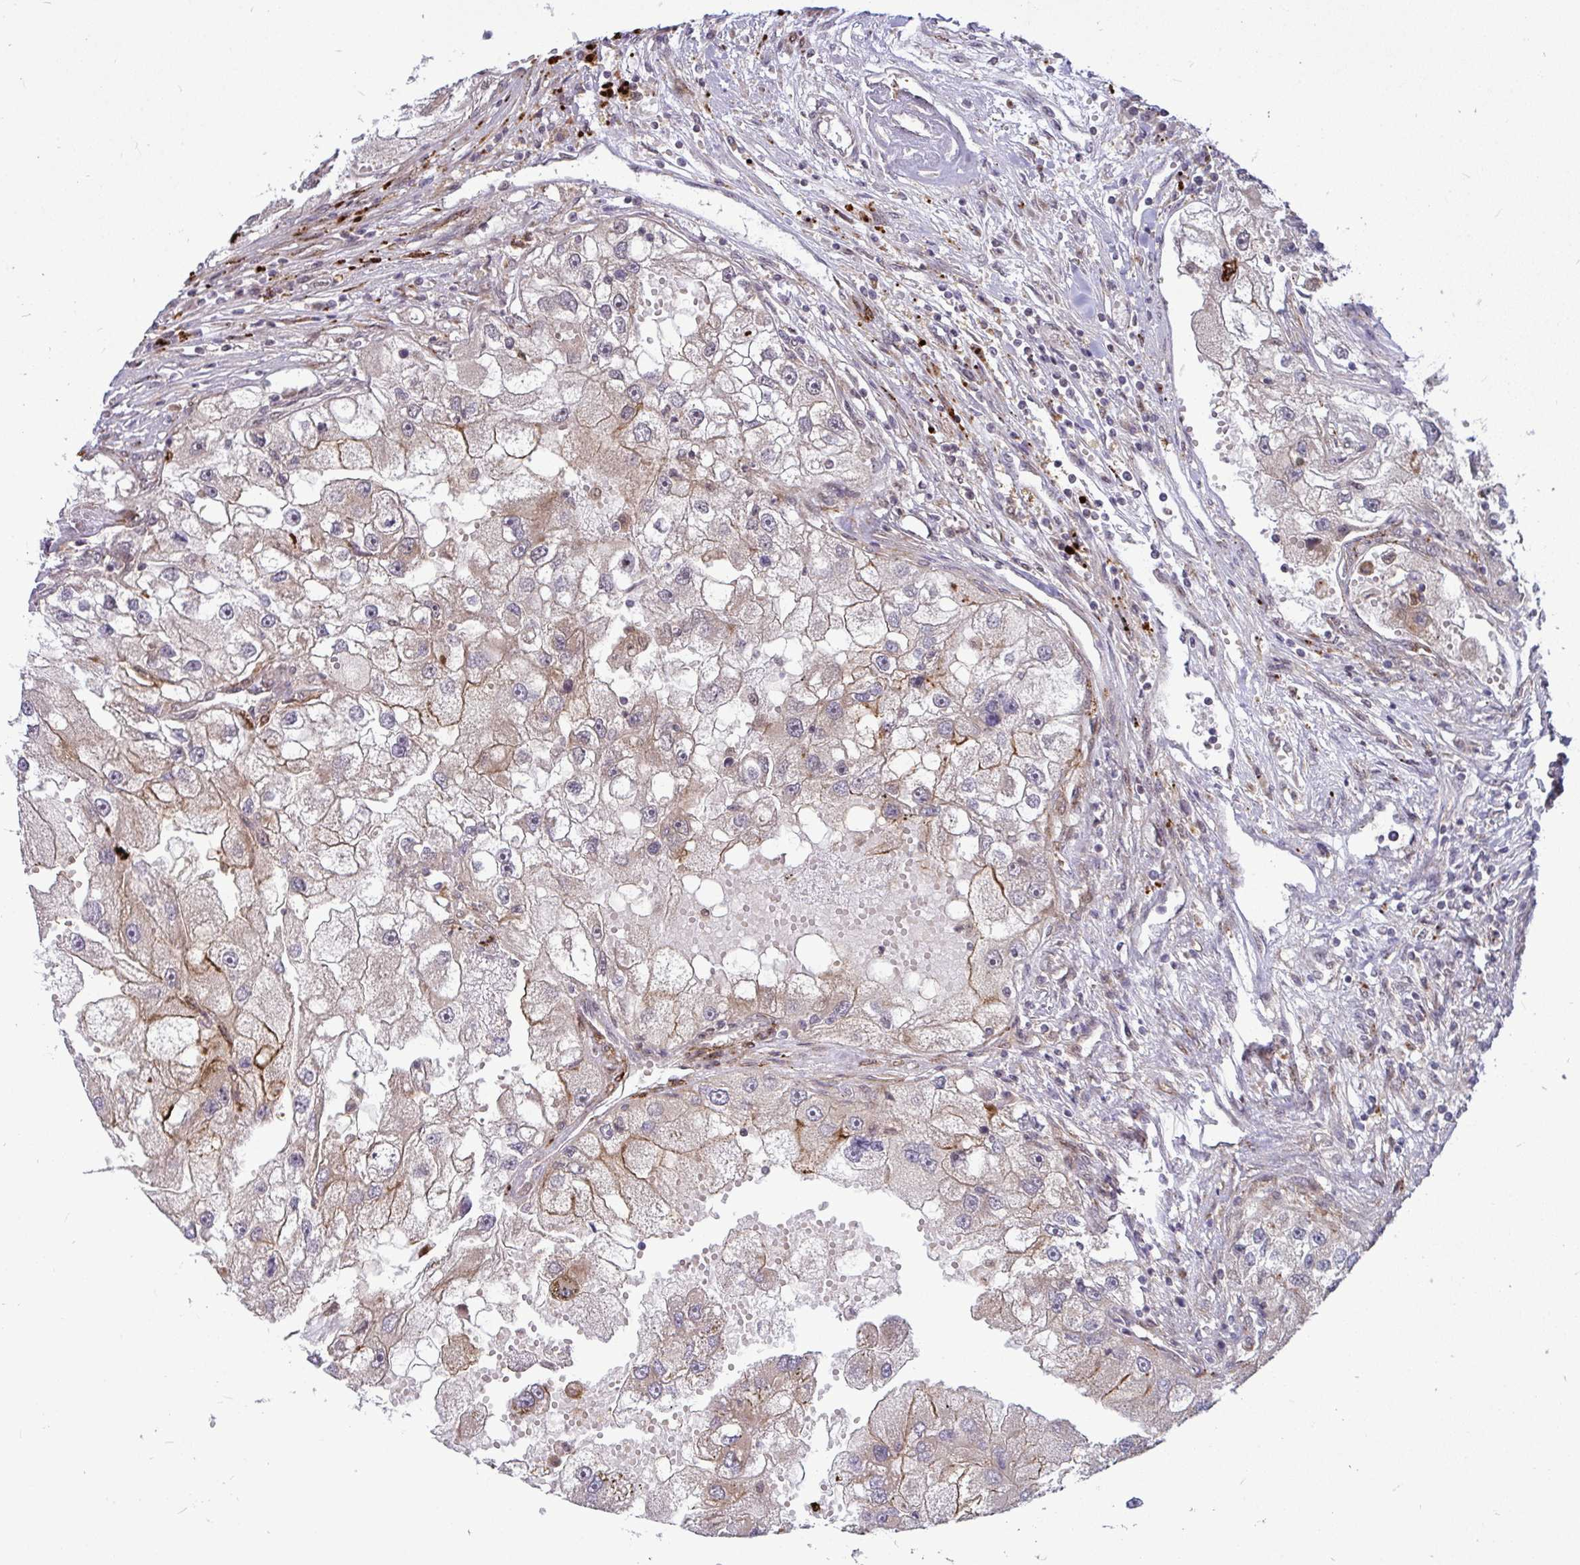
{"staining": {"intensity": "weak", "quantity": ">75%", "location": "cytoplasmic/membranous"}, "tissue": "renal cancer", "cell_type": "Tumor cells", "image_type": "cancer", "snomed": [{"axis": "morphology", "description": "Adenocarcinoma, NOS"}, {"axis": "topography", "description": "Kidney"}], "caption": "Immunohistochemical staining of human renal adenocarcinoma reveals low levels of weak cytoplasmic/membranous positivity in approximately >75% of tumor cells. Nuclei are stained in blue.", "gene": "TRIM44", "patient": {"sex": "male", "age": 63}}